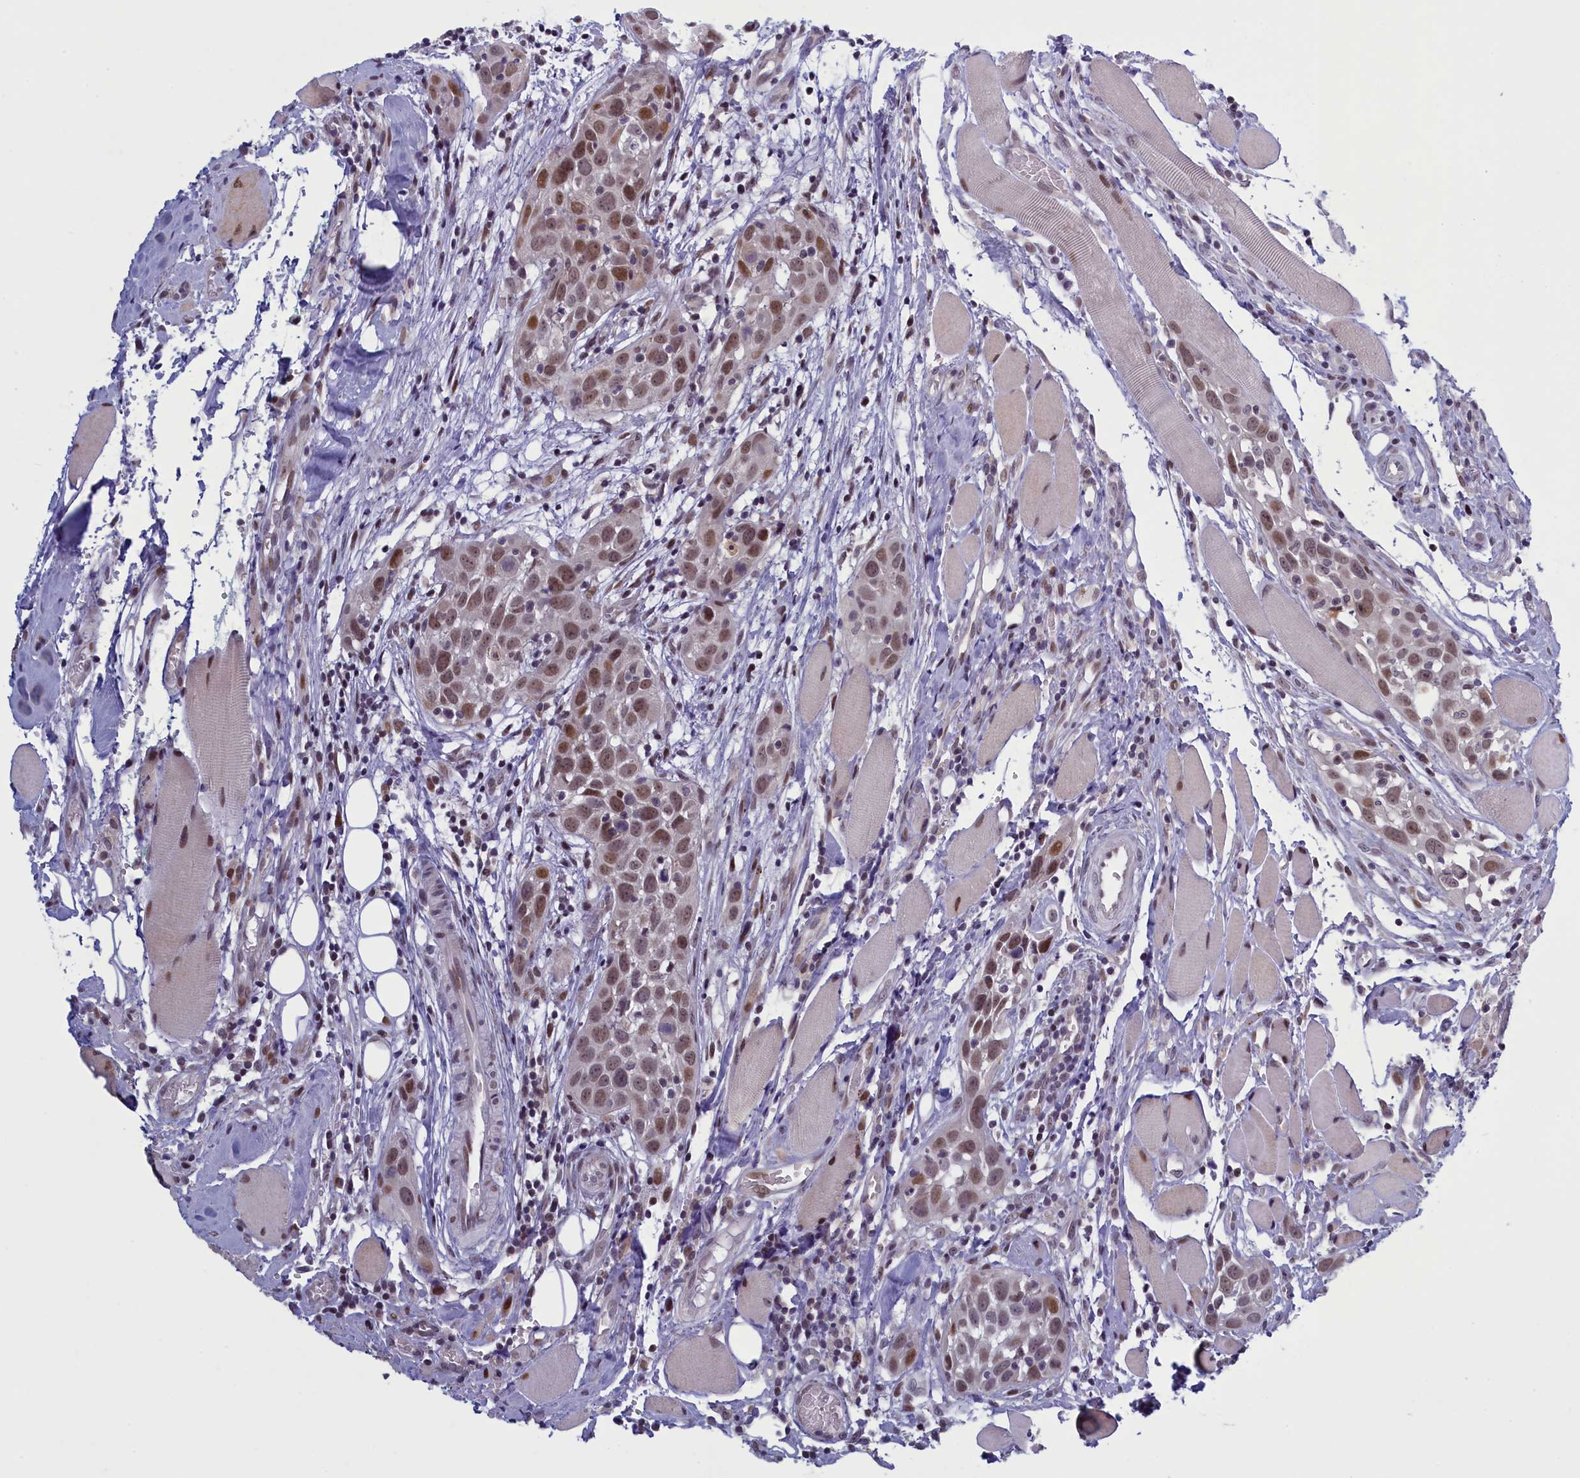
{"staining": {"intensity": "moderate", "quantity": "25%-75%", "location": "nuclear"}, "tissue": "head and neck cancer", "cell_type": "Tumor cells", "image_type": "cancer", "snomed": [{"axis": "morphology", "description": "Squamous cell carcinoma, NOS"}, {"axis": "topography", "description": "Oral tissue"}, {"axis": "topography", "description": "Head-Neck"}], "caption": "An IHC micrograph of neoplastic tissue is shown. Protein staining in brown shows moderate nuclear positivity in head and neck cancer within tumor cells.", "gene": "ATF7IP2", "patient": {"sex": "female", "age": 50}}